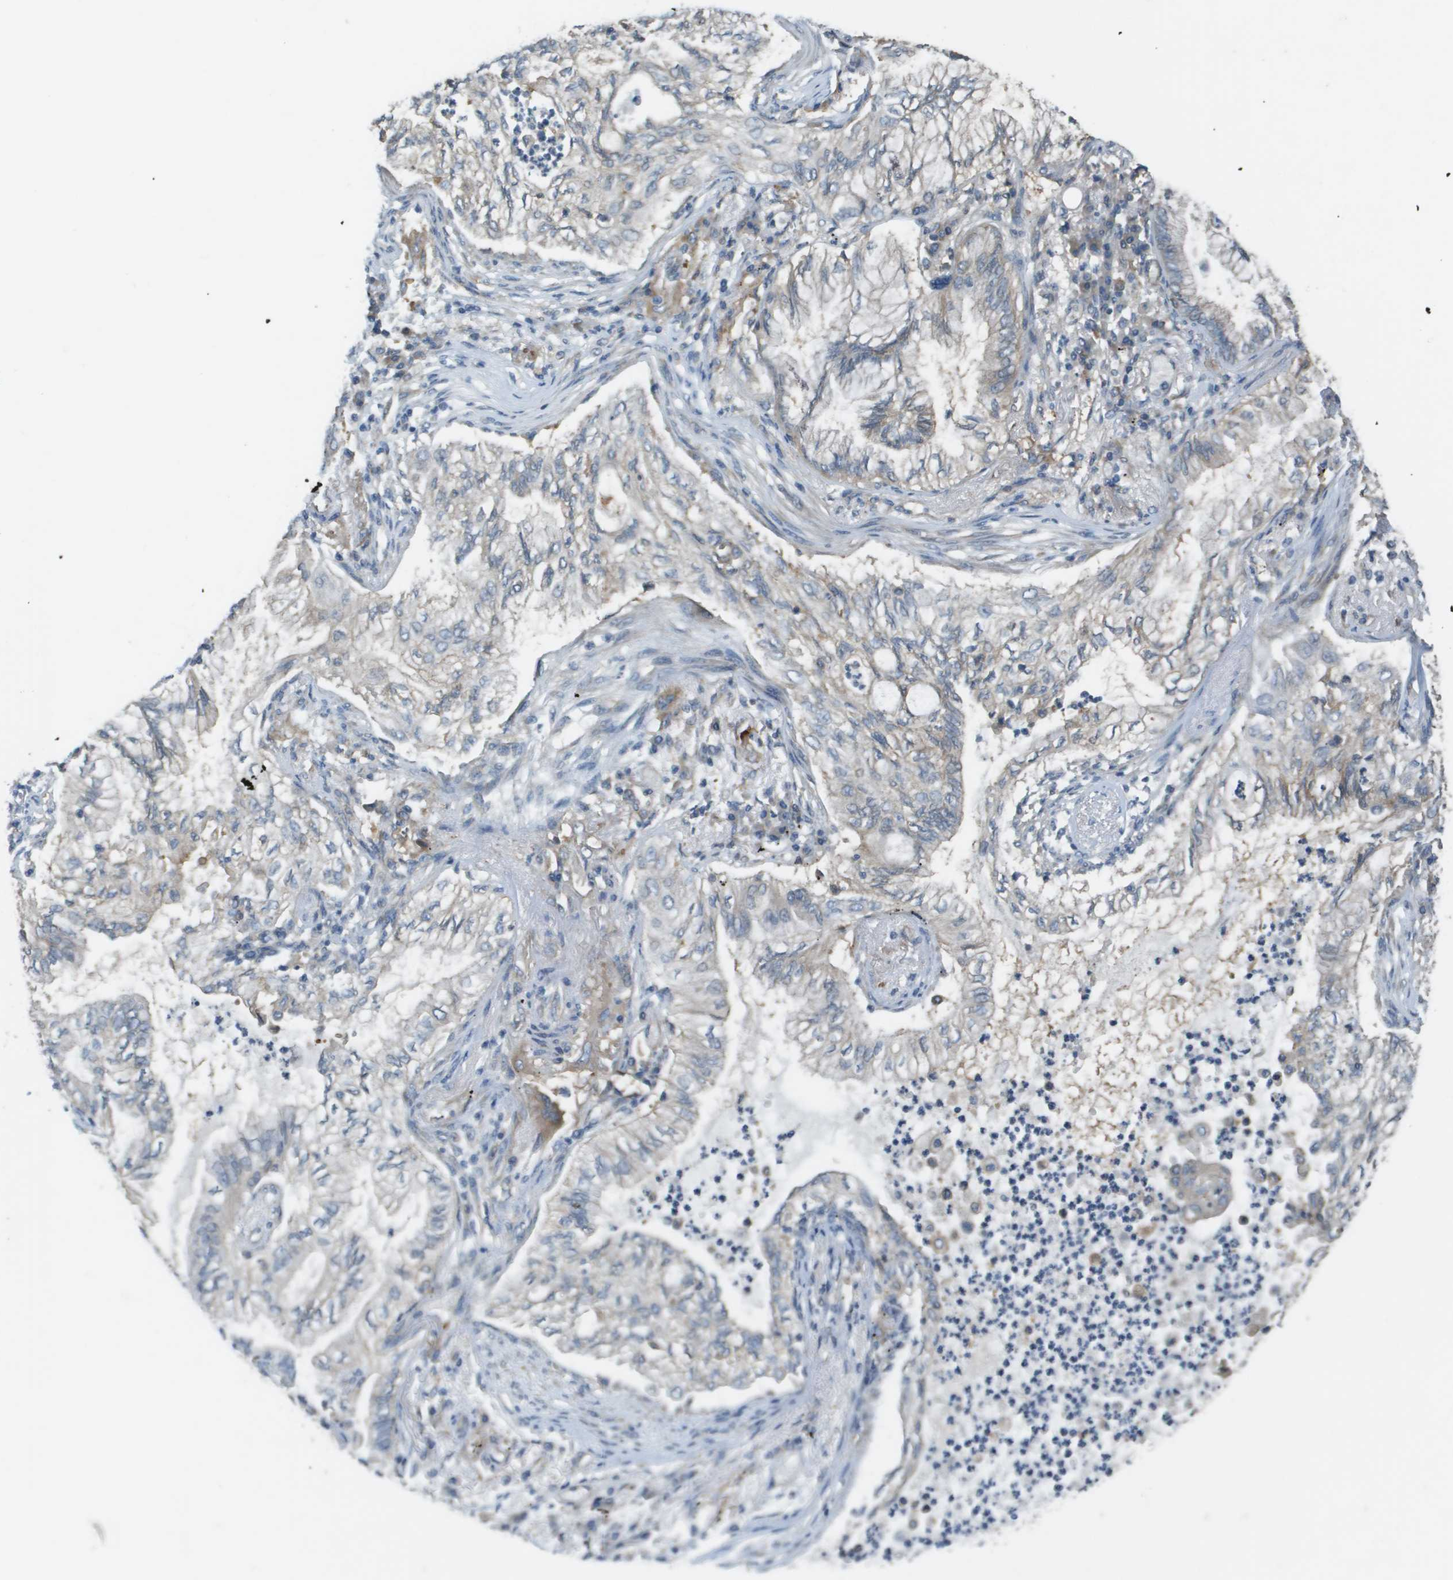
{"staining": {"intensity": "weak", "quantity": "<25%", "location": "cytoplasmic/membranous"}, "tissue": "lung cancer", "cell_type": "Tumor cells", "image_type": "cancer", "snomed": [{"axis": "morphology", "description": "Normal tissue, NOS"}, {"axis": "morphology", "description": "Adenocarcinoma, NOS"}, {"axis": "topography", "description": "Bronchus"}, {"axis": "topography", "description": "Lung"}], "caption": "Protein analysis of lung cancer (adenocarcinoma) exhibits no significant positivity in tumor cells.", "gene": "CORO1B", "patient": {"sex": "female", "age": 70}}